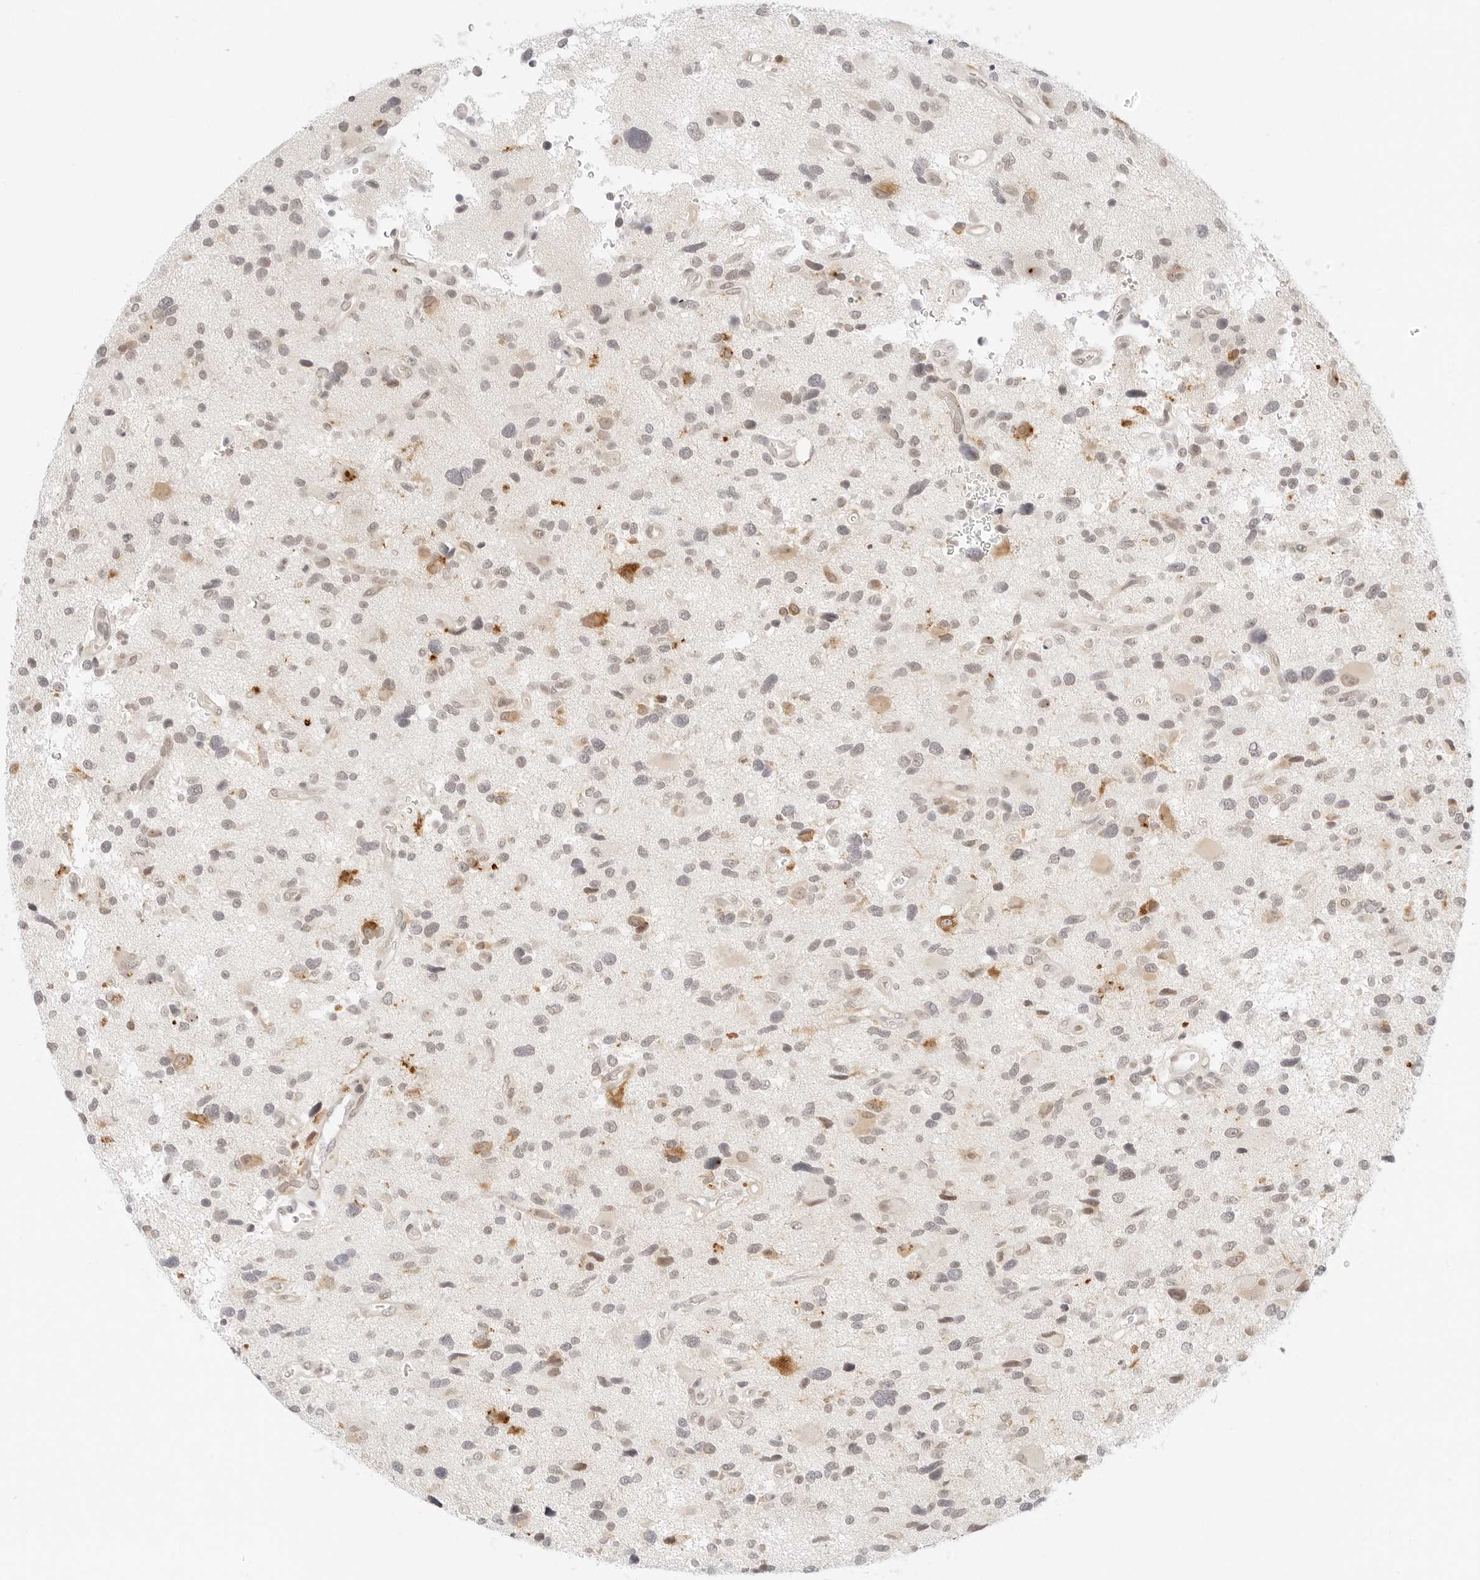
{"staining": {"intensity": "negative", "quantity": "none", "location": "none"}, "tissue": "glioma", "cell_type": "Tumor cells", "image_type": "cancer", "snomed": [{"axis": "morphology", "description": "Glioma, malignant, High grade"}, {"axis": "topography", "description": "Brain"}], "caption": "The micrograph displays no significant expression in tumor cells of glioma.", "gene": "POLR3C", "patient": {"sex": "male", "age": 33}}